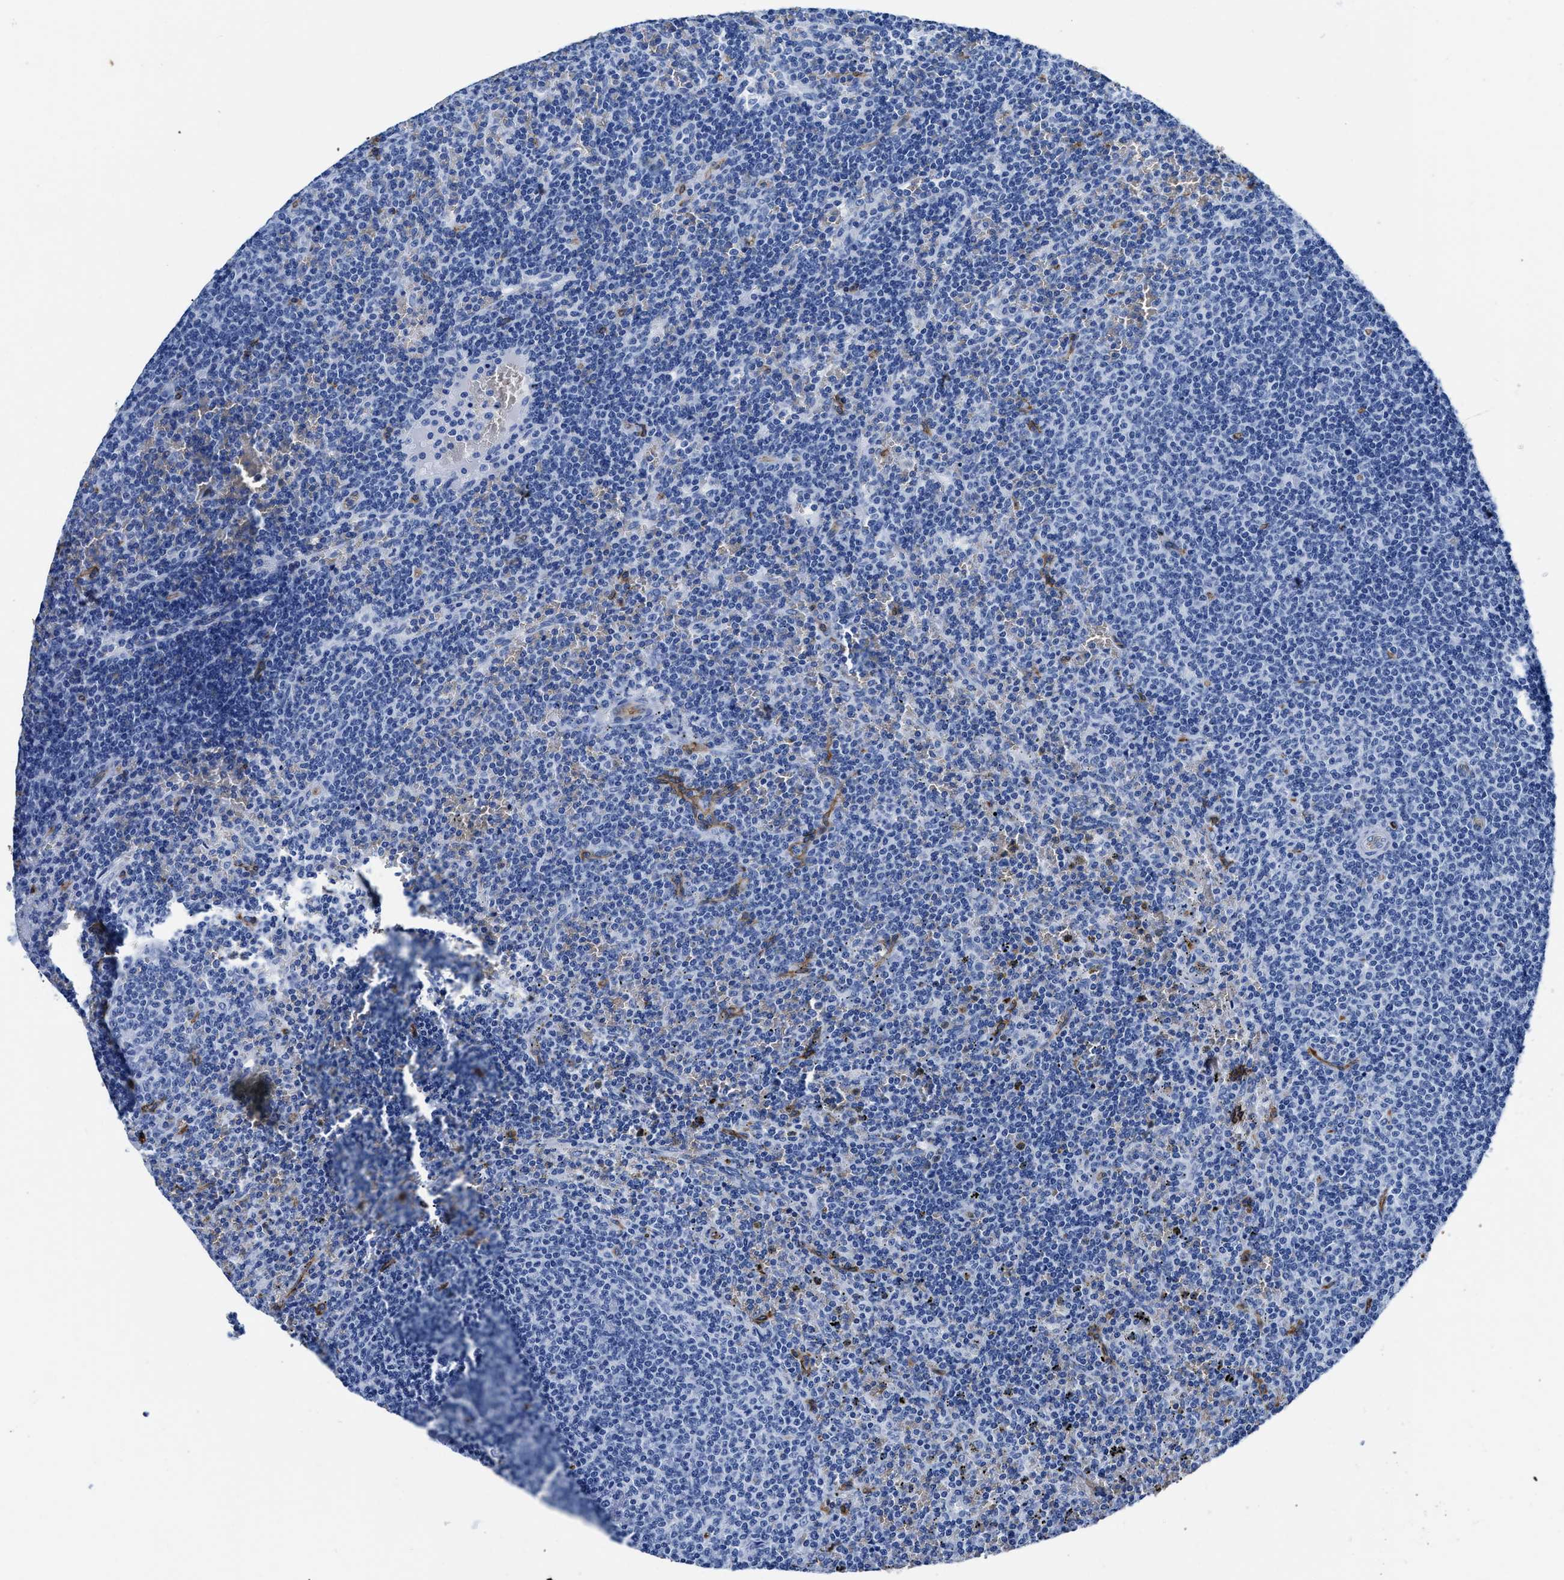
{"staining": {"intensity": "negative", "quantity": "none", "location": "none"}, "tissue": "lymphoma", "cell_type": "Tumor cells", "image_type": "cancer", "snomed": [{"axis": "morphology", "description": "Malignant lymphoma, non-Hodgkin's type, Low grade"}, {"axis": "topography", "description": "Spleen"}], "caption": "A histopathology image of human malignant lymphoma, non-Hodgkin's type (low-grade) is negative for staining in tumor cells. Nuclei are stained in blue.", "gene": "AQP1", "patient": {"sex": "female", "age": 50}}